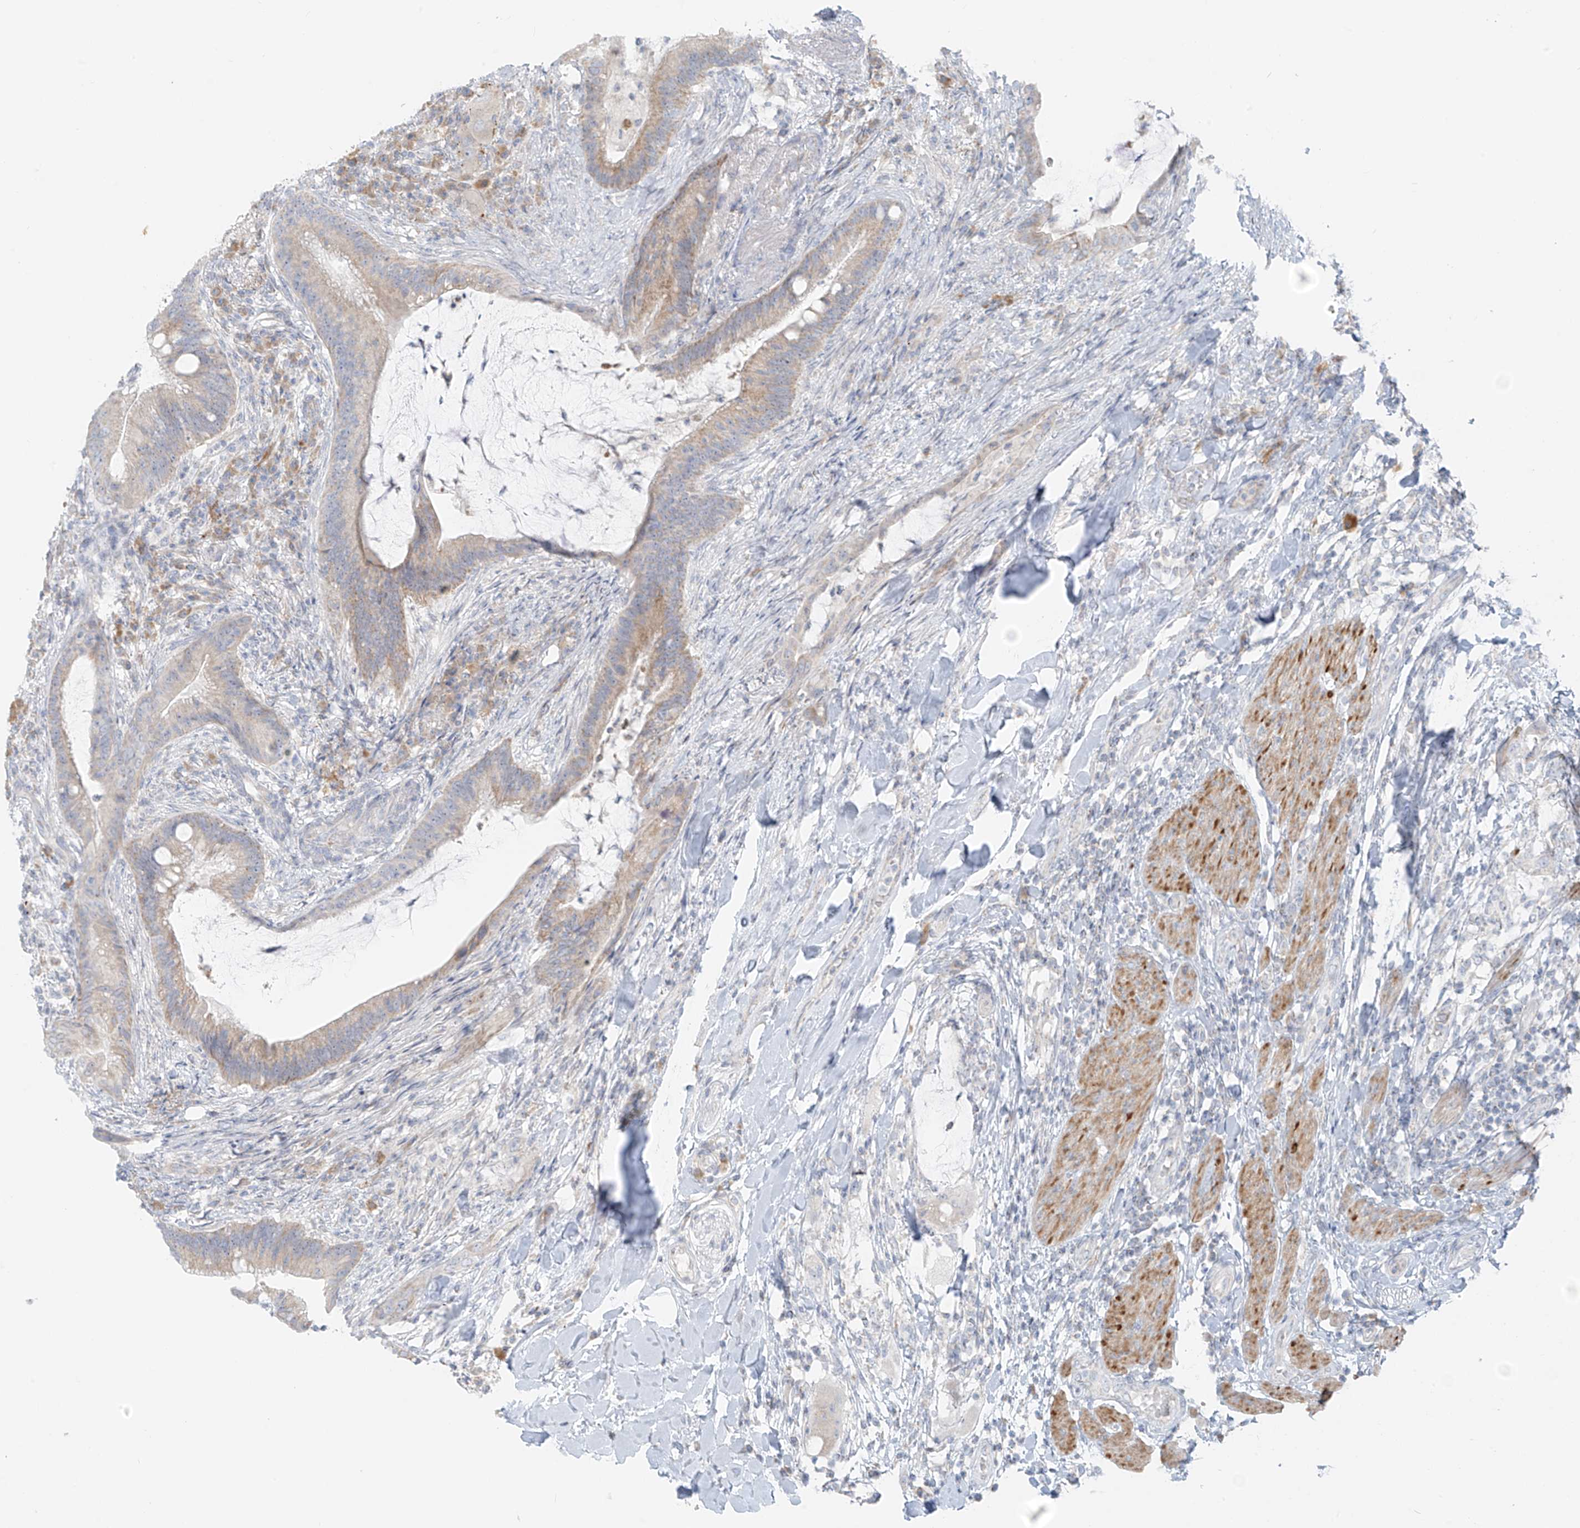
{"staining": {"intensity": "weak", "quantity": "25%-75%", "location": "cytoplasmic/membranous"}, "tissue": "colorectal cancer", "cell_type": "Tumor cells", "image_type": "cancer", "snomed": [{"axis": "morphology", "description": "Adenocarcinoma, NOS"}, {"axis": "topography", "description": "Colon"}], "caption": "Colorectal adenocarcinoma was stained to show a protein in brown. There is low levels of weak cytoplasmic/membranous staining in approximately 25%-75% of tumor cells.", "gene": "UST", "patient": {"sex": "female", "age": 66}}